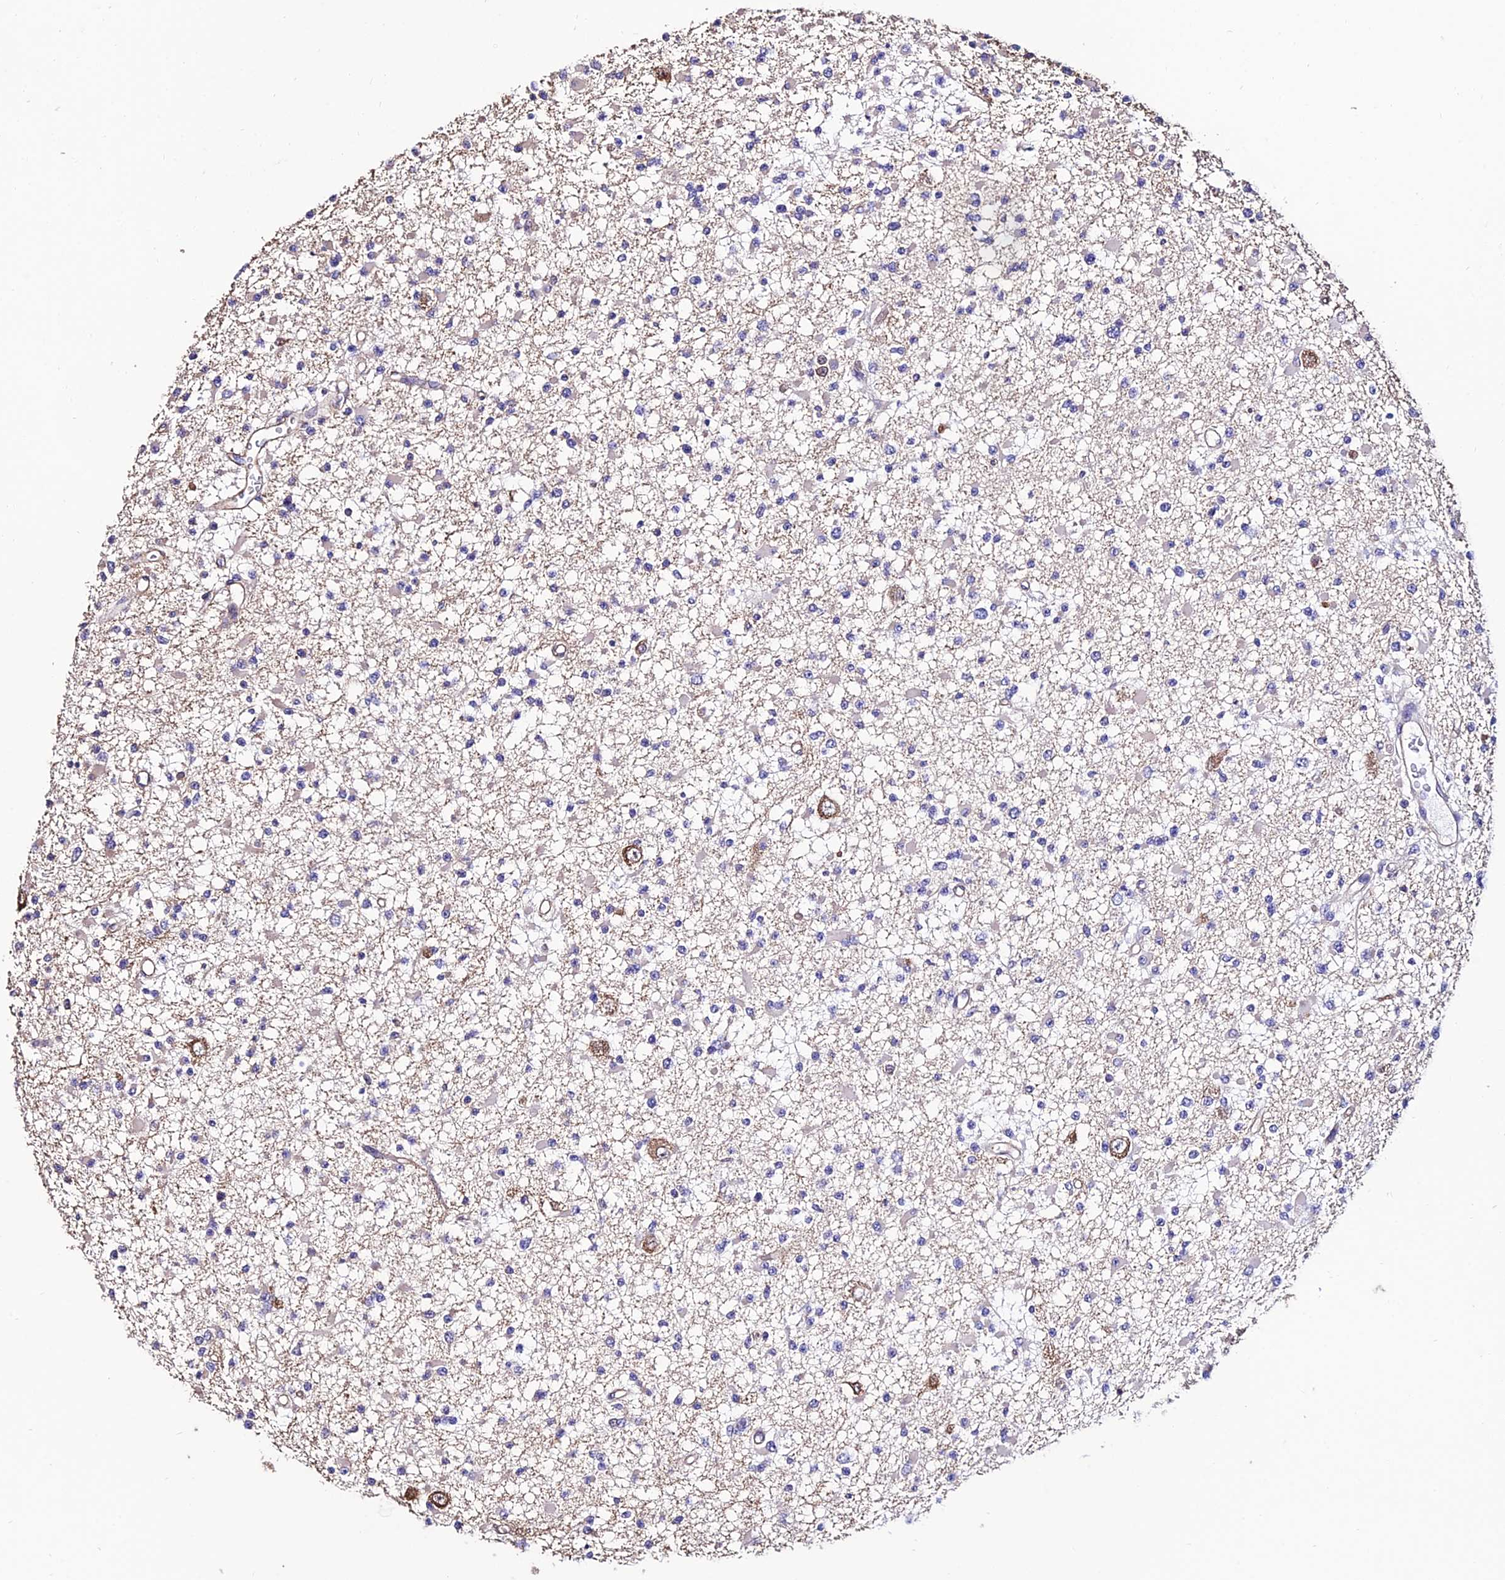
{"staining": {"intensity": "negative", "quantity": "none", "location": "none"}, "tissue": "glioma", "cell_type": "Tumor cells", "image_type": "cancer", "snomed": [{"axis": "morphology", "description": "Glioma, malignant, Low grade"}, {"axis": "topography", "description": "Brain"}], "caption": "There is no significant positivity in tumor cells of malignant glioma (low-grade). (DAB (3,3'-diaminobenzidine) immunohistochemistry (IHC) visualized using brightfield microscopy, high magnification).", "gene": "CALM2", "patient": {"sex": "female", "age": 22}}